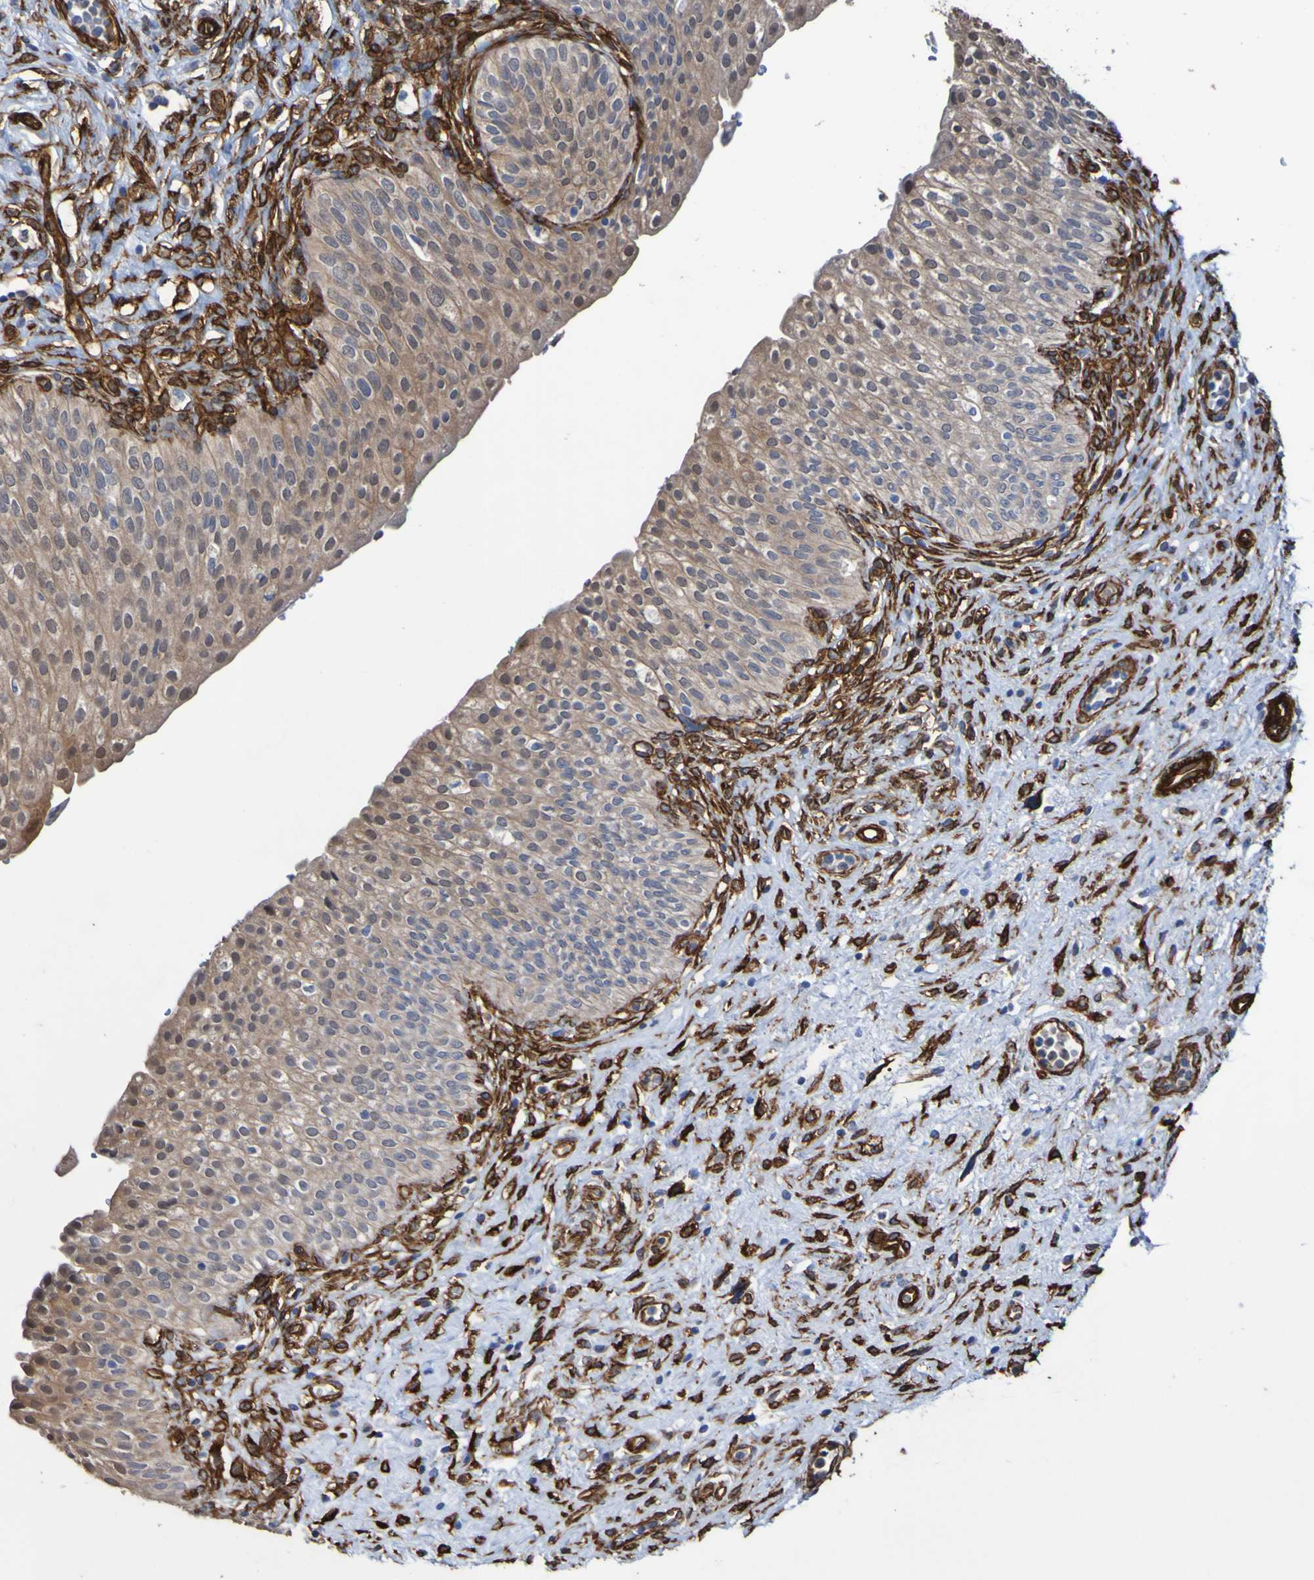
{"staining": {"intensity": "moderate", "quantity": ">75%", "location": "cytoplasmic/membranous,nuclear"}, "tissue": "urinary bladder", "cell_type": "Urothelial cells", "image_type": "normal", "snomed": [{"axis": "morphology", "description": "Normal tissue, NOS"}, {"axis": "topography", "description": "Urinary bladder"}], "caption": "Protein expression analysis of benign urinary bladder shows moderate cytoplasmic/membranous,nuclear expression in approximately >75% of urothelial cells. The staining was performed using DAB, with brown indicating positive protein expression. Nuclei are stained blue with hematoxylin.", "gene": "ELMOD3", "patient": {"sex": "male", "age": 46}}